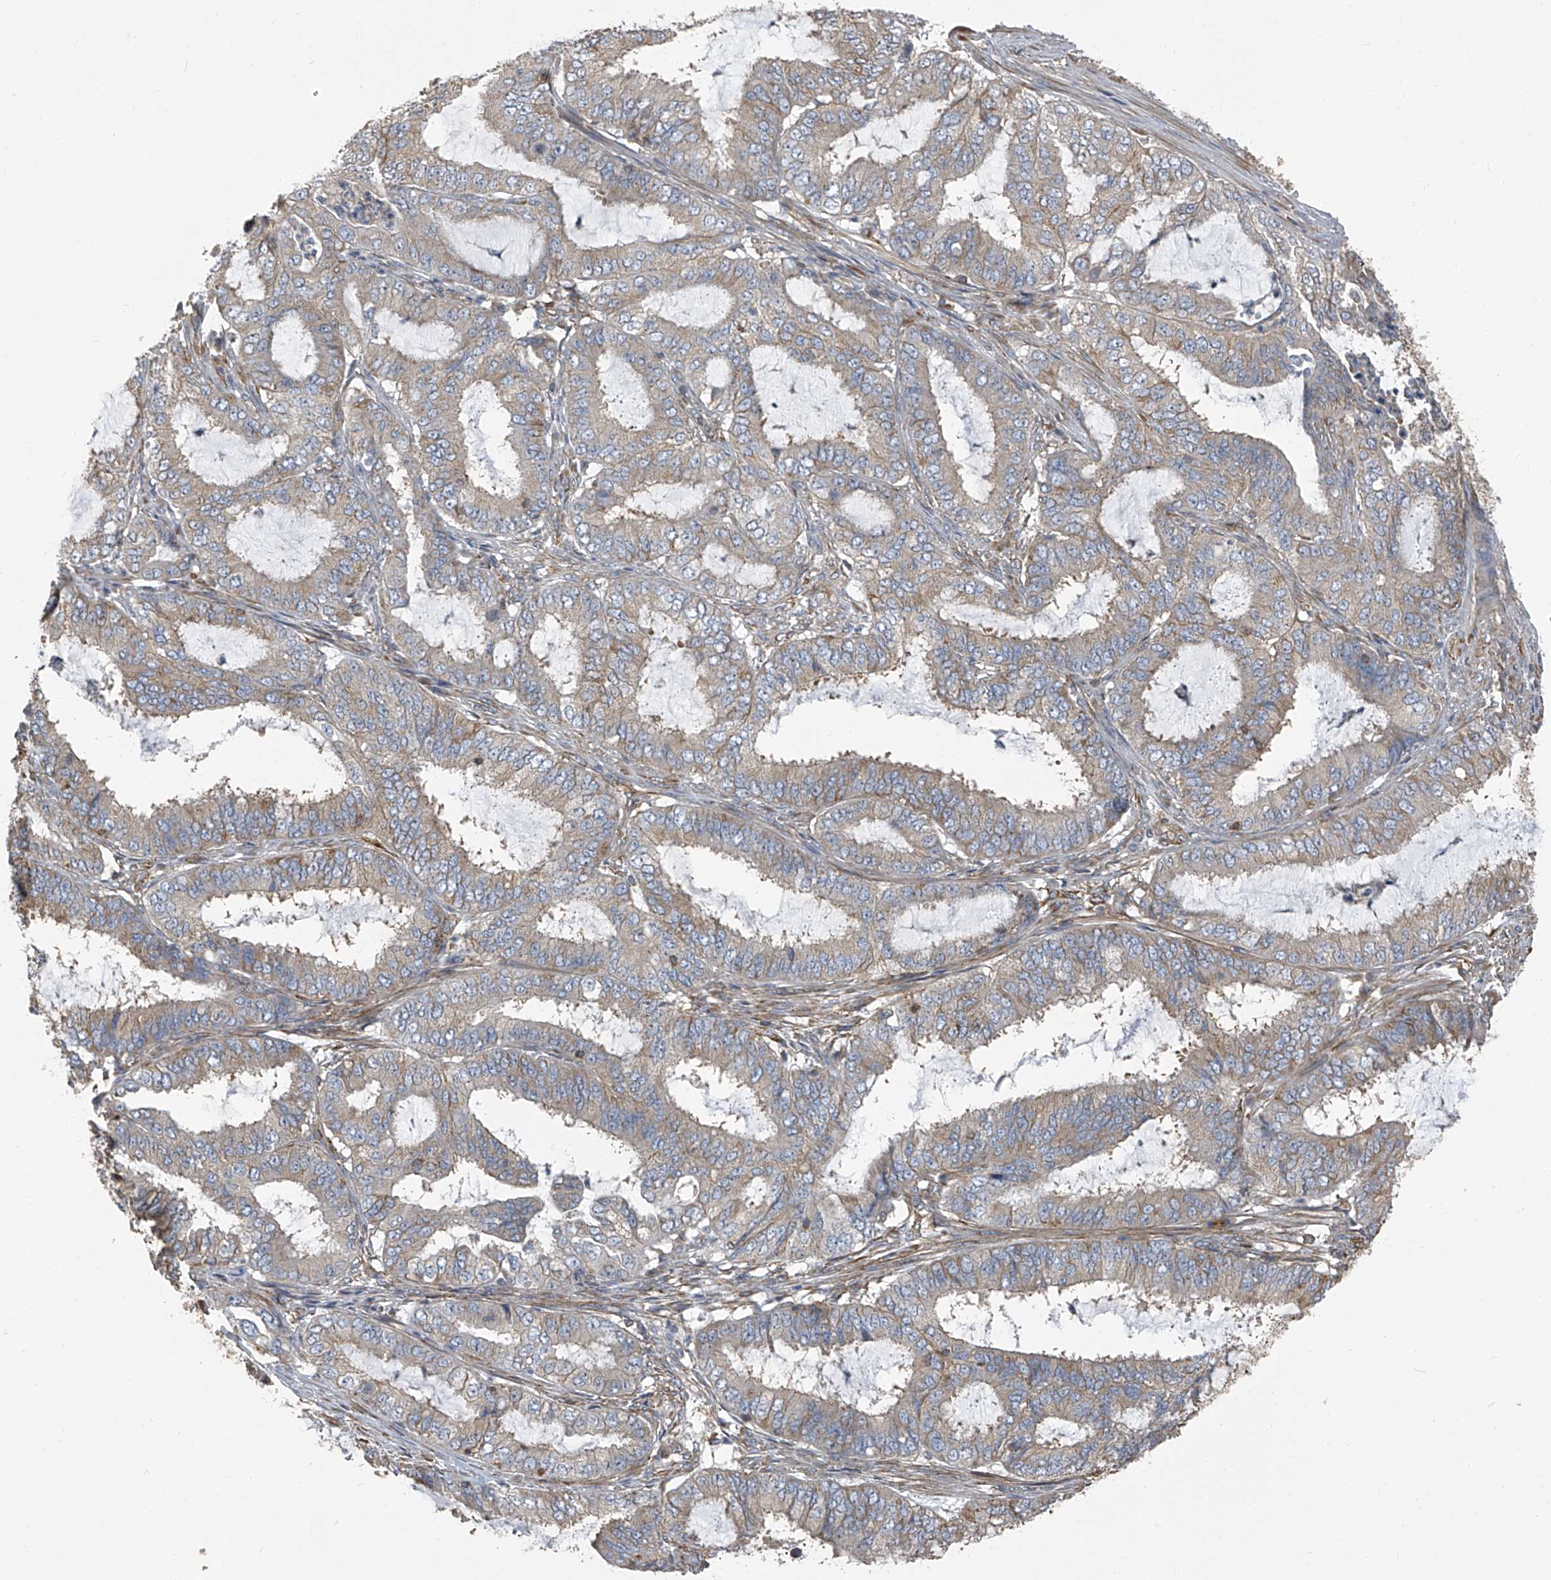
{"staining": {"intensity": "weak", "quantity": "<25%", "location": "cytoplasmic/membranous"}, "tissue": "endometrial cancer", "cell_type": "Tumor cells", "image_type": "cancer", "snomed": [{"axis": "morphology", "description": "Adenocarcinoma, NOS"}, {"axis": "topography", "description": "Endometrium"}], "caption": "Endometrial adenocarcinoma was stained to show a protein in brown. There is no significant expression in tumor cells.", "gene": "SEPTIN7", "patient": {"sex": "female", "age": 51}}